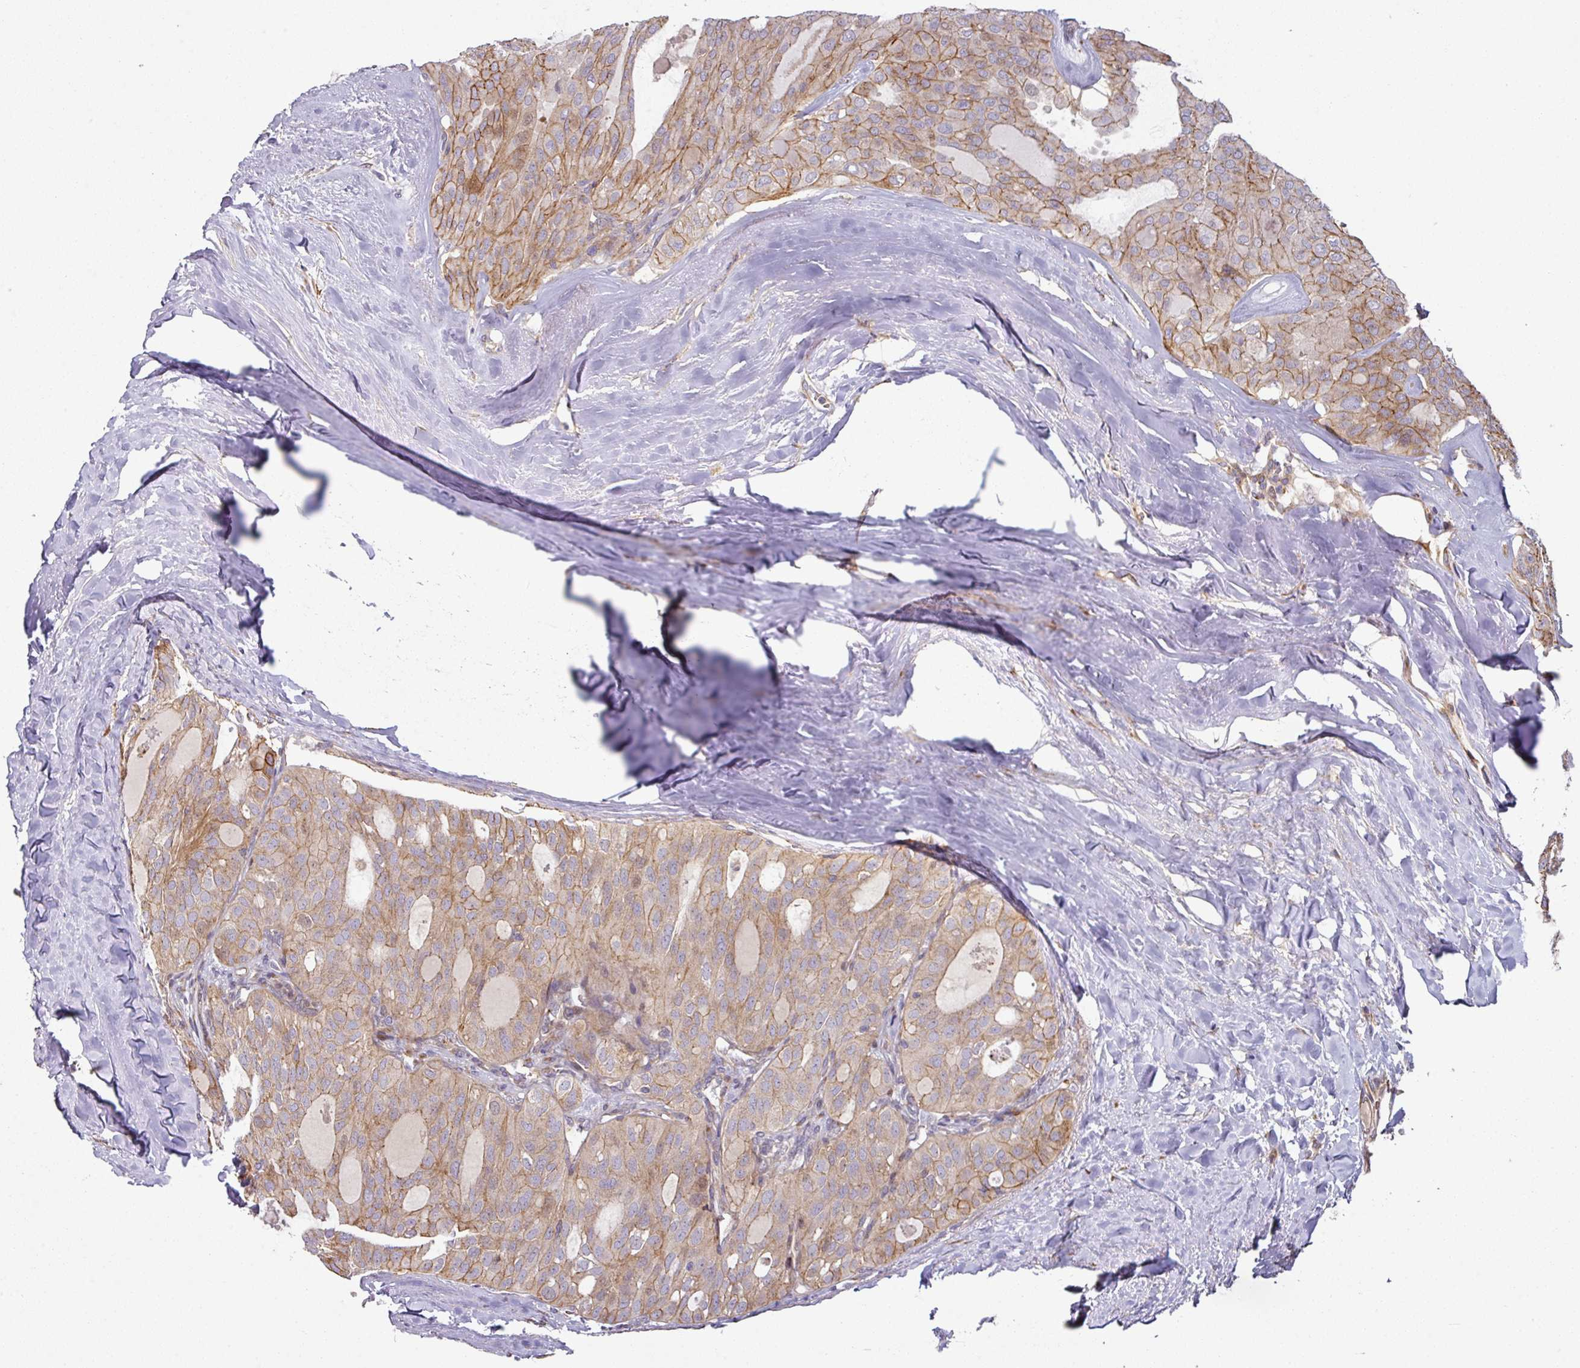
{"staining": {"intensity": "moderate", "quantity": ">75%", "location": "cytoplasmic/membranous"}, "tissue": "thyroid cancer", "cell_type": "Tumor cells", "image_type": "cancer", "snomed": [{"axis": "morphology", "description": "Follicular adenoma carcinoma, NOS"}, {"axis": "topography", "description": "Thyroid gland"}], "caption": "IHC photomicrograph of human follicular adenoma carcinoma (thyroid) stained for a protein (brown), which reveals medium levels of moderate cytoplasmic/membranous staining in approximately >75% of tumor cells.", "gene": "CASP2", "patient": {"sex": "male", "age": 75}}